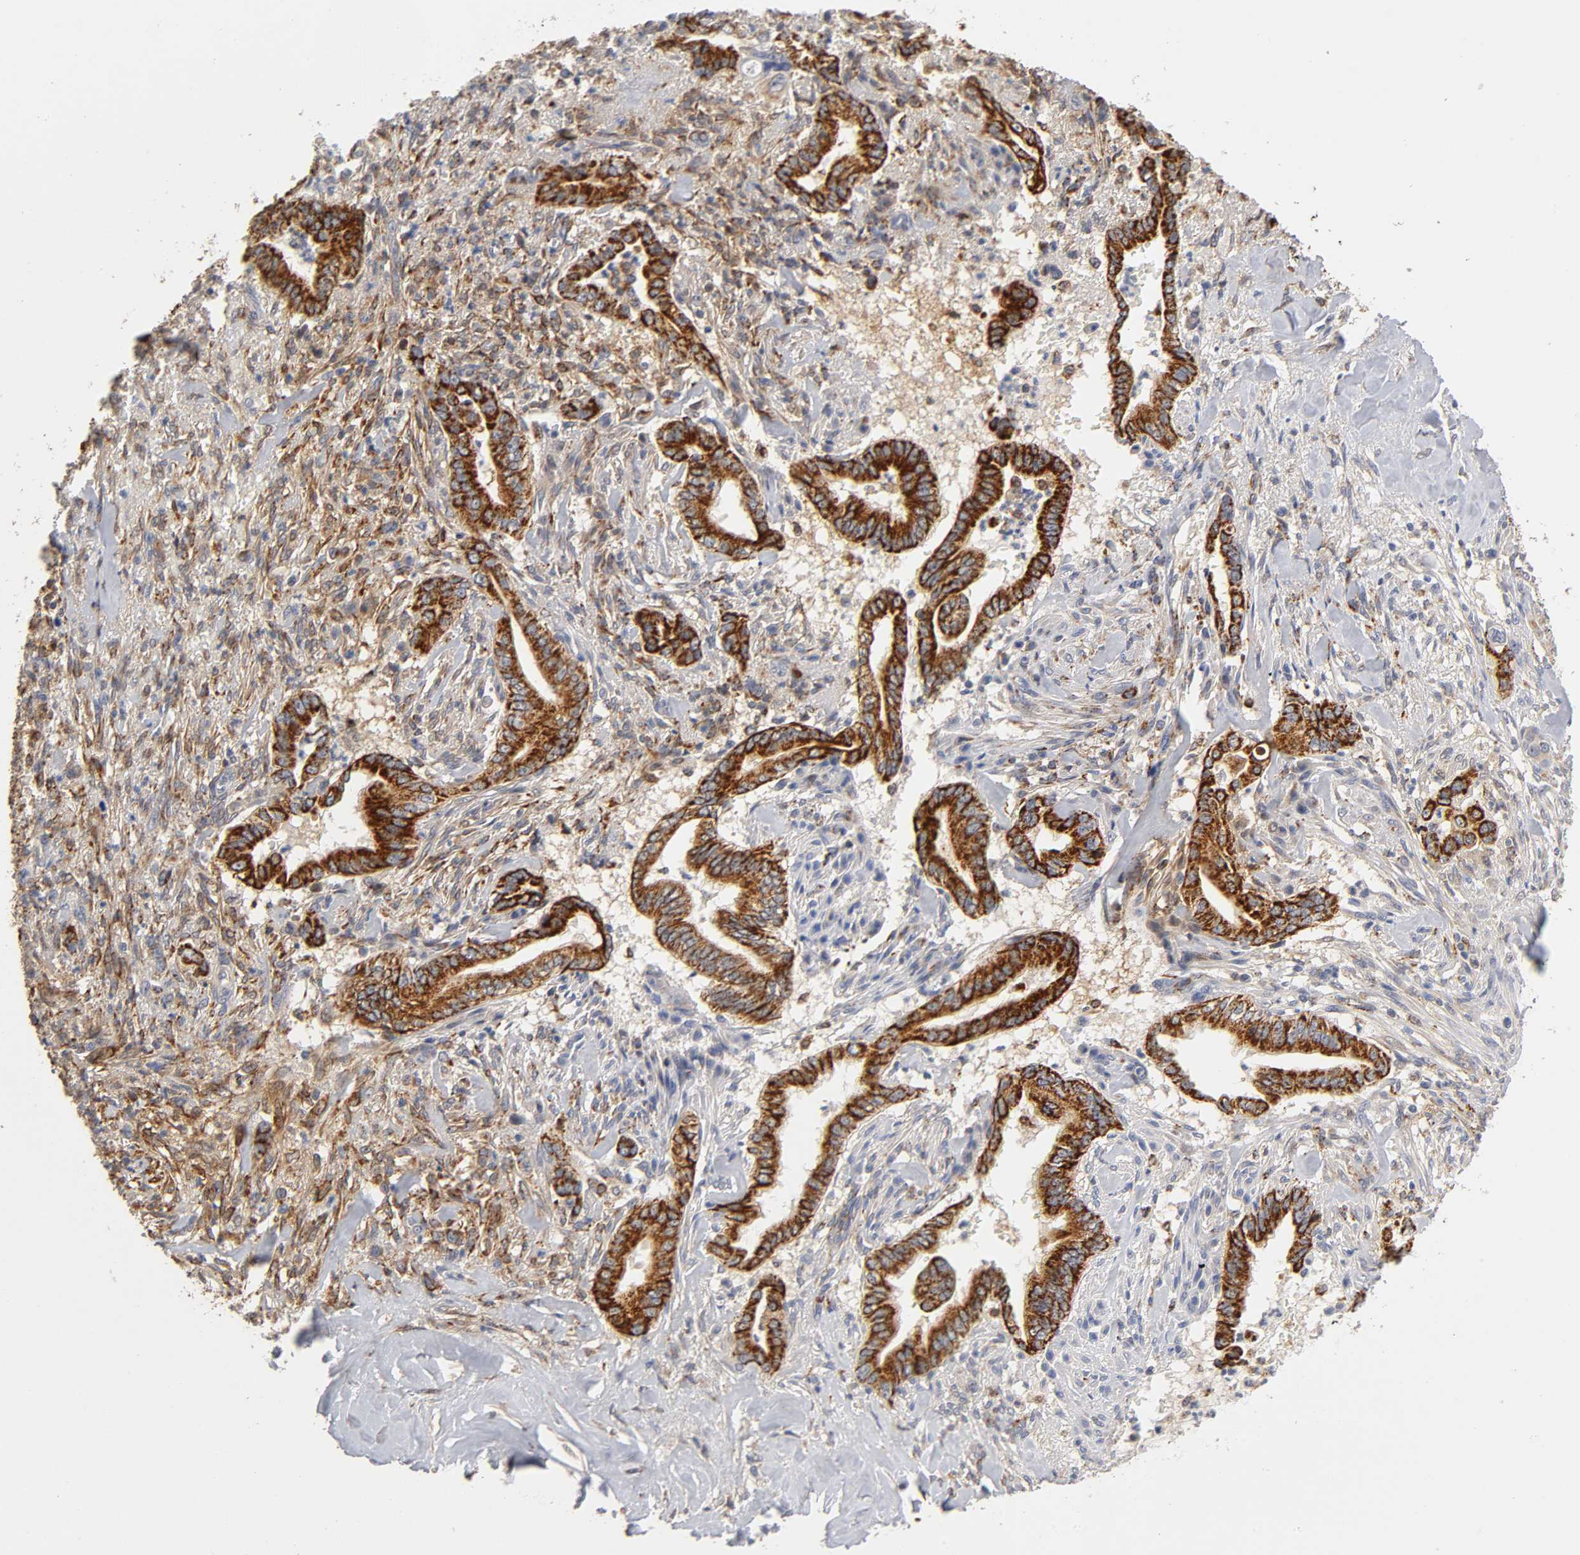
{"staining": {"intensity": "strong", "quantity": ">75%", "location": "cytoplasmic/membranous"}, "tissue": "liver cancer", "cell_type": "Tumor cells", "image_type": "cancer", "snomed": [{"axis": "morphology", "description": "Cholangiocarcinoma"}, {"axis": "topography", "description": "Liver"}], "caption": "A brown stain labels strong cytoplasmic/membranous positivity of a protein in human cholangiocarcinoma (liver) tumor cells.", "gene": "ISG15", "patient": {"sex": "female", "age": 67}}